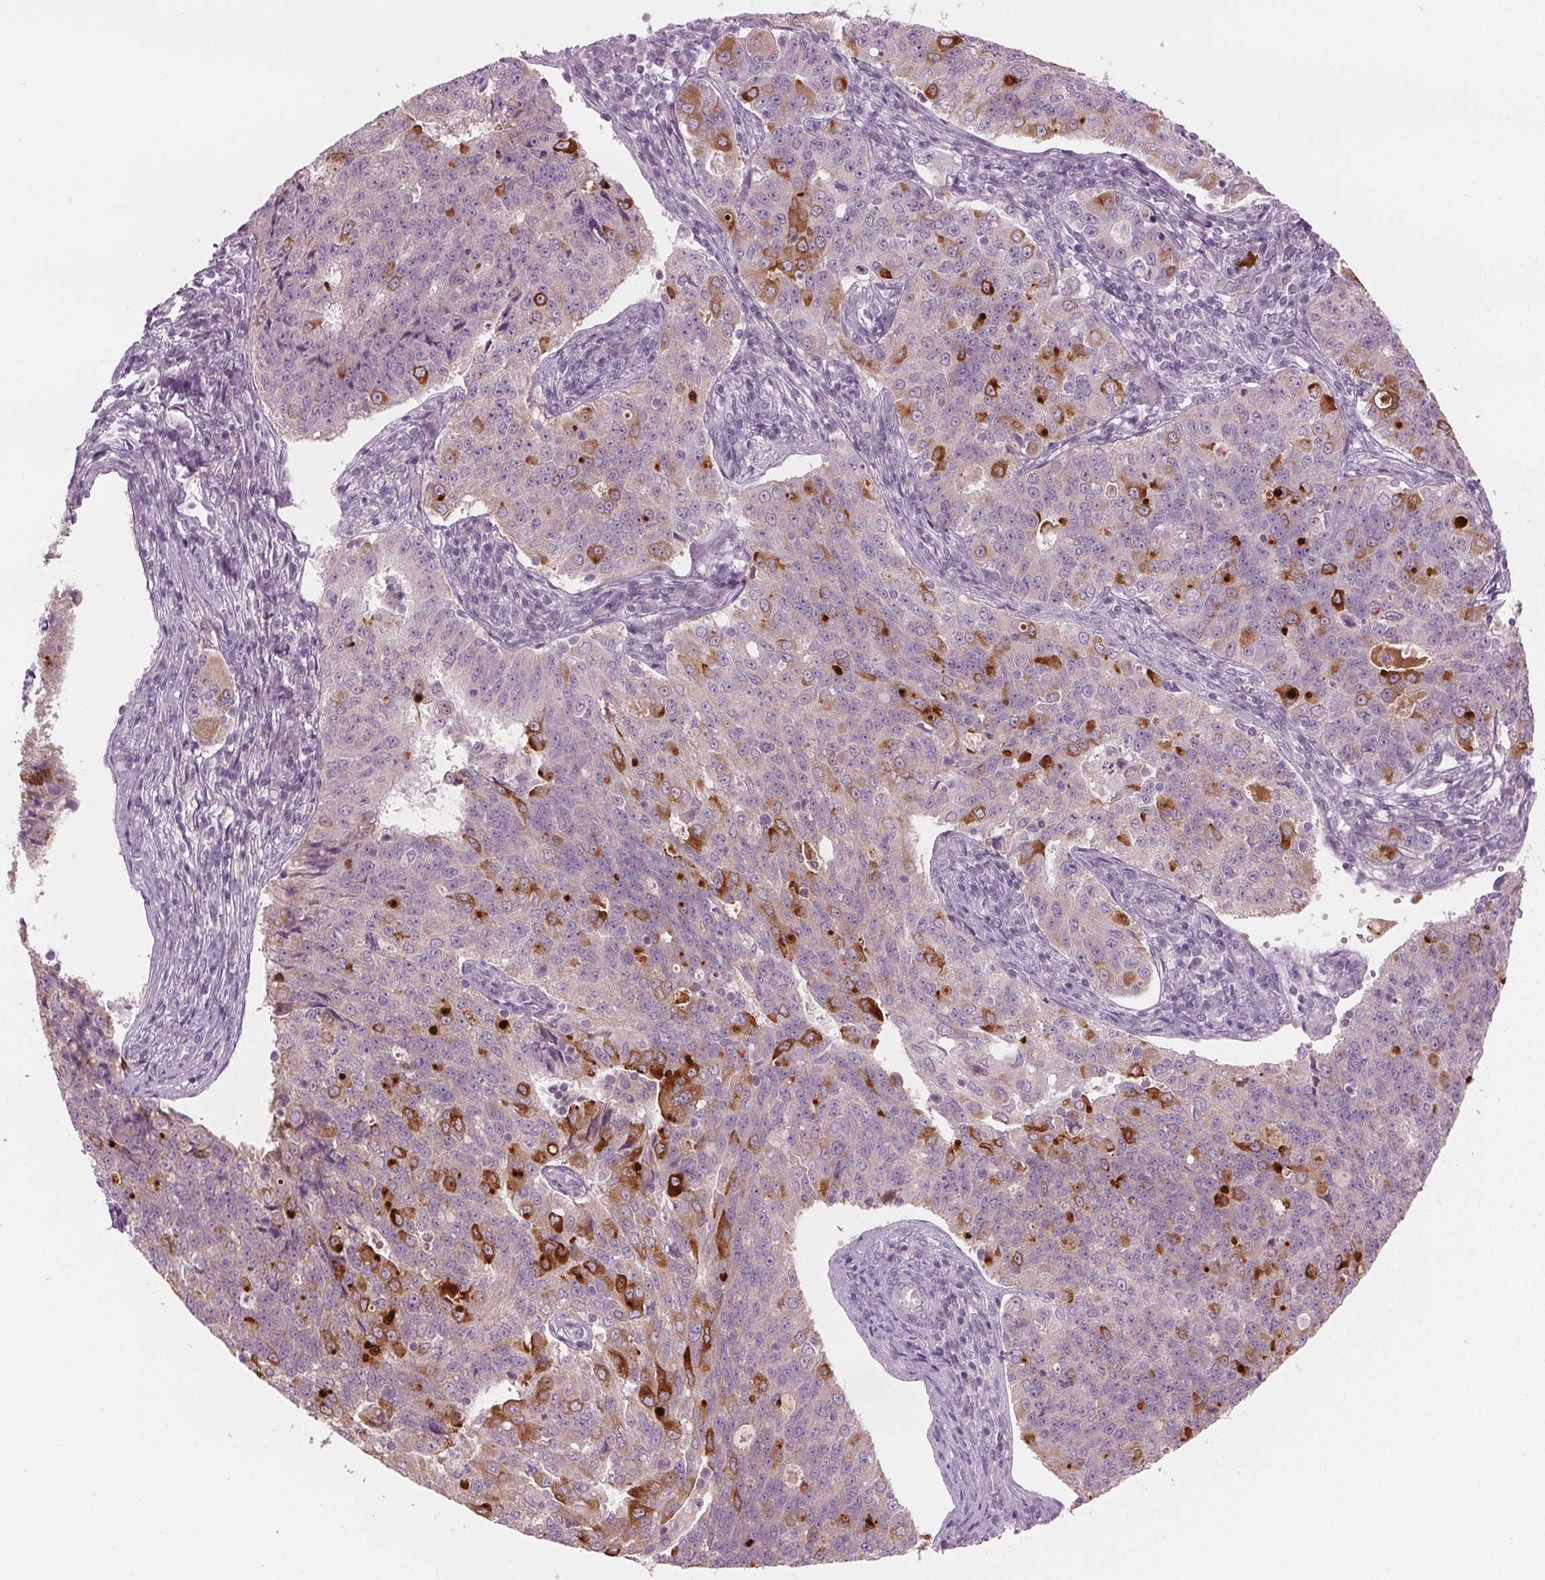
{"staining": {"intensity": "strong", "quantity": "<25%", "location": "cytoplasmic/membranous"}, "tissue": "endometrial cancer", "cell_type": "Tumor cells", "image_type": "cancer", "snomed": [{"axis": "morphology", "description": "Adenocarcinoma, NOS"}, {"axis": "topography", "description": "Endometrium"}], "caption": "Endometrial adenocarcinoma was stained to show a protein in brown. There is medium levels of strong cytoplasmic/membranous positivity in approximately <25% of tumor cells. The protein of interest is shown in brown color, while the nuclei are stained blue.", "gene": "PRAP1", "patient": {"sex": "female", "age": 43}}